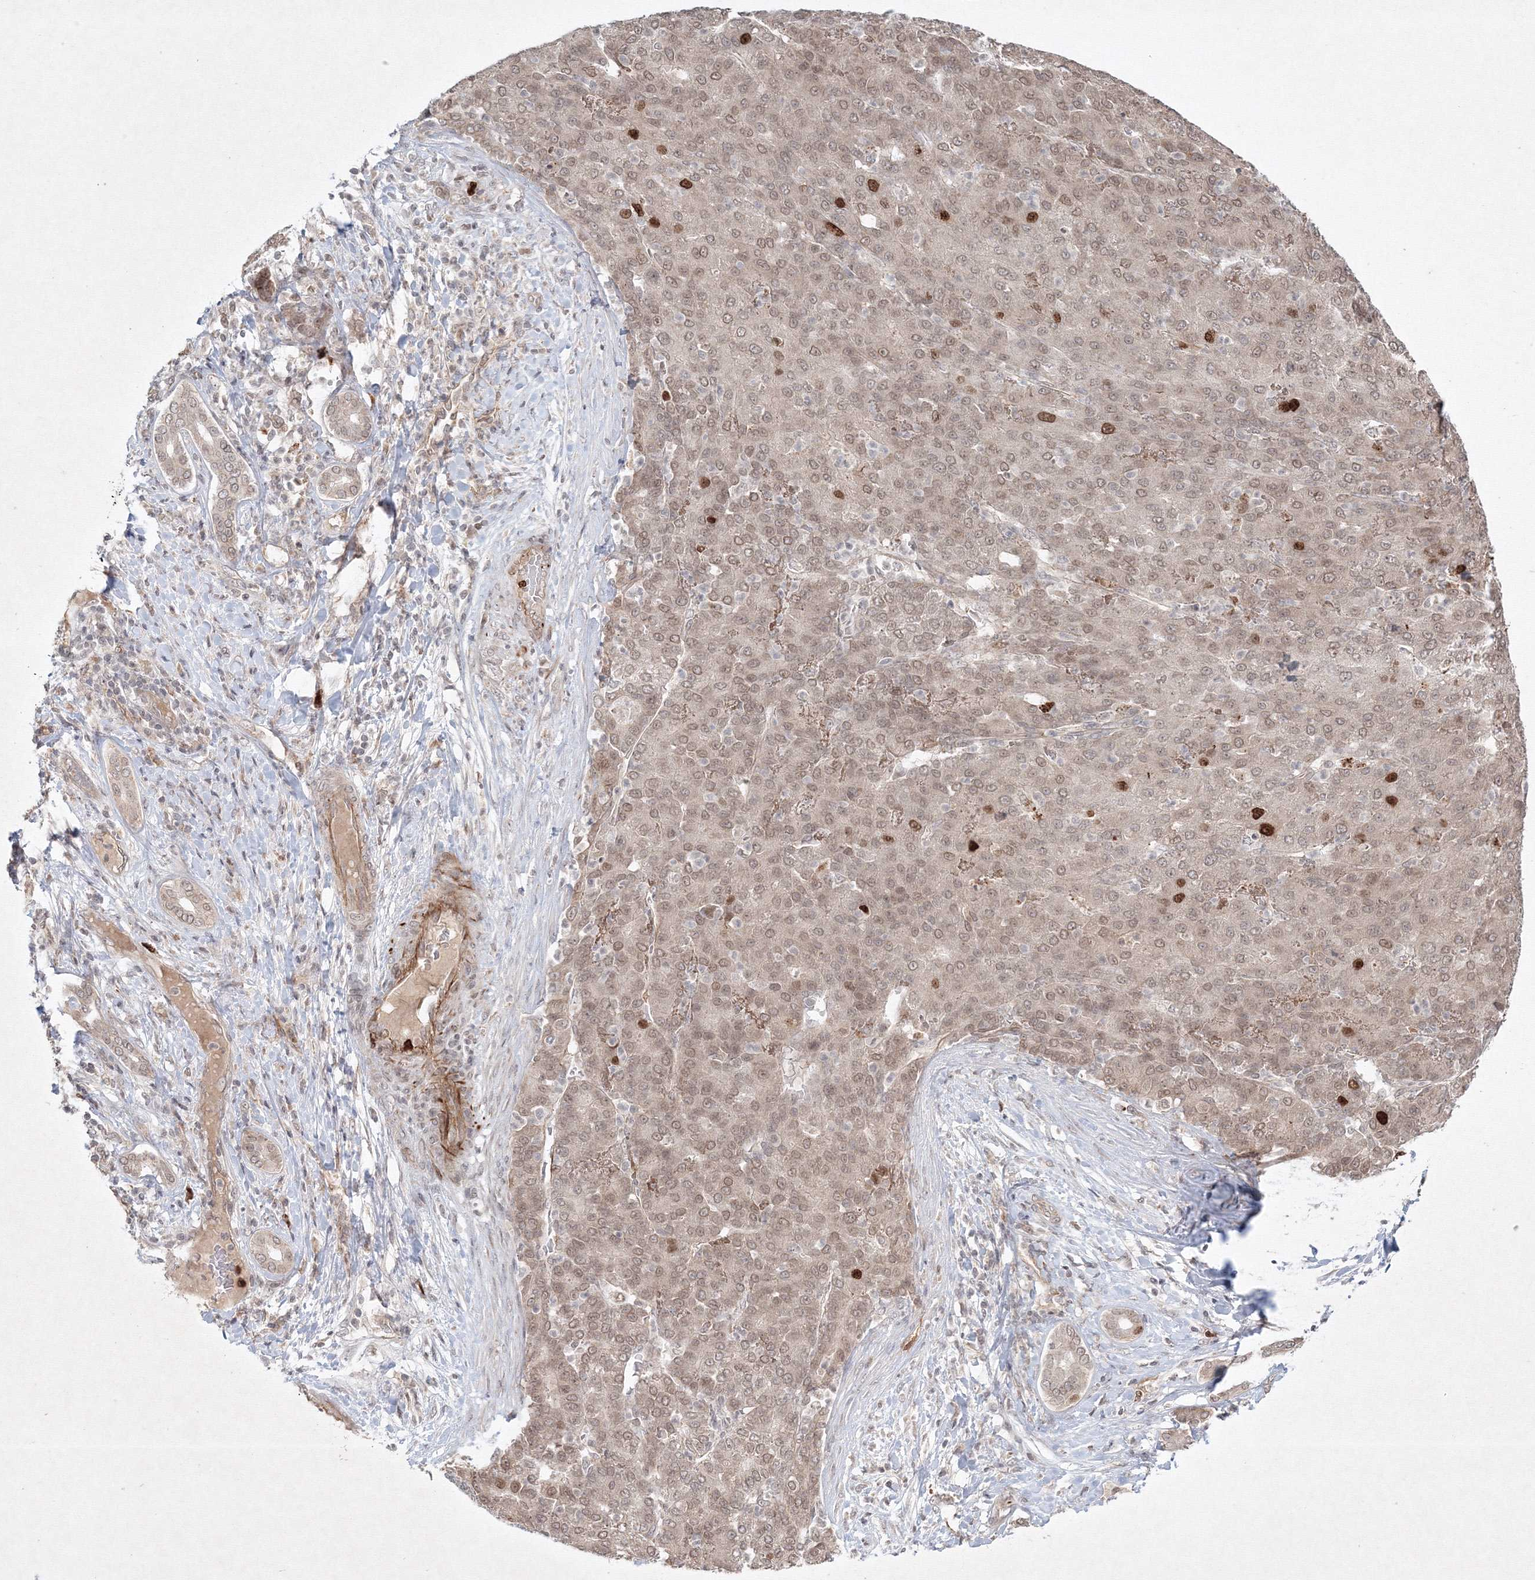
{"staining": {"intensity": "moderate", "quantity": "25%-75%", "location": "cytoplasmic/membranous,nuclear"}, "tissue": "liver cancer", "cell_type": "Tumor cells", "image_type": "cancer", "snomed": [{"axis": "morphology", "description": "Carcinoma, Hepatocellular, NOS"}, {"axis": "topography", "description": "Liver"}], "caption": "Immunohistochemical staining of liver hepatocellular carcinoma reveals medium levels of moderate cytoplasmic/membranous and nuclear protein expression in about 25%-75% of tumor cells.", "gene": "KIF20A", "patient": {"sex": "male", "age": 65}}